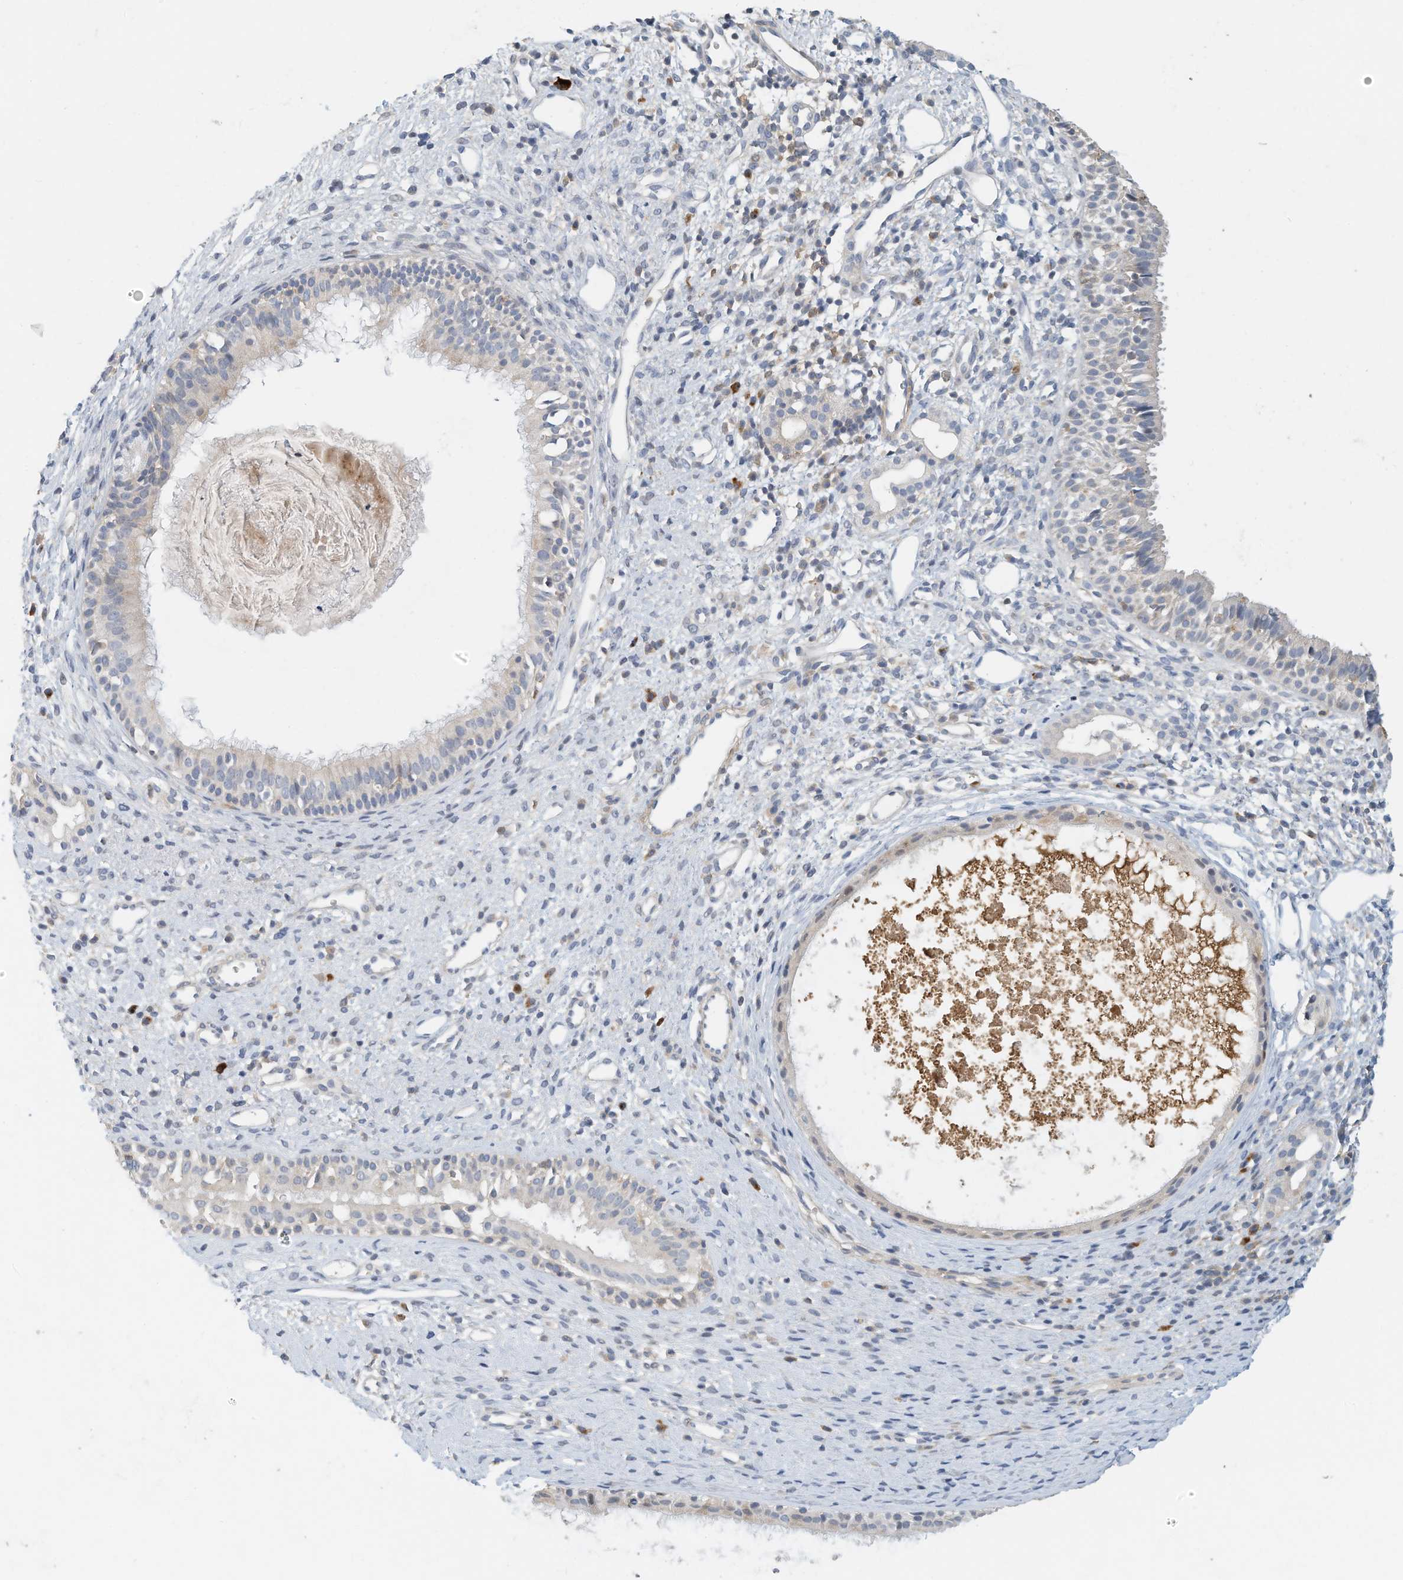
{"staining": {"intensity": "negative", "quantity": "none", "location": "none"}, "tissue": "nasopharynx", "cell_type": "Respiratory epithelial cells", "image_type": "normal", "snomed": [{"axis": "morphology", "description": "Normal tissue, NOS"}, {"axis": "topography", "description": "Nasopharynx"}], "caption": "Respiratory epithelial cells are negative for protein expression in benign human nasopharynx. (Brightfield microscopy of DAB (3,3'-diaminobenzidine) immunohistochemistry at high magnification).", "gene": "MICAL1", "patient": {"sex": "male", "age": 22}}